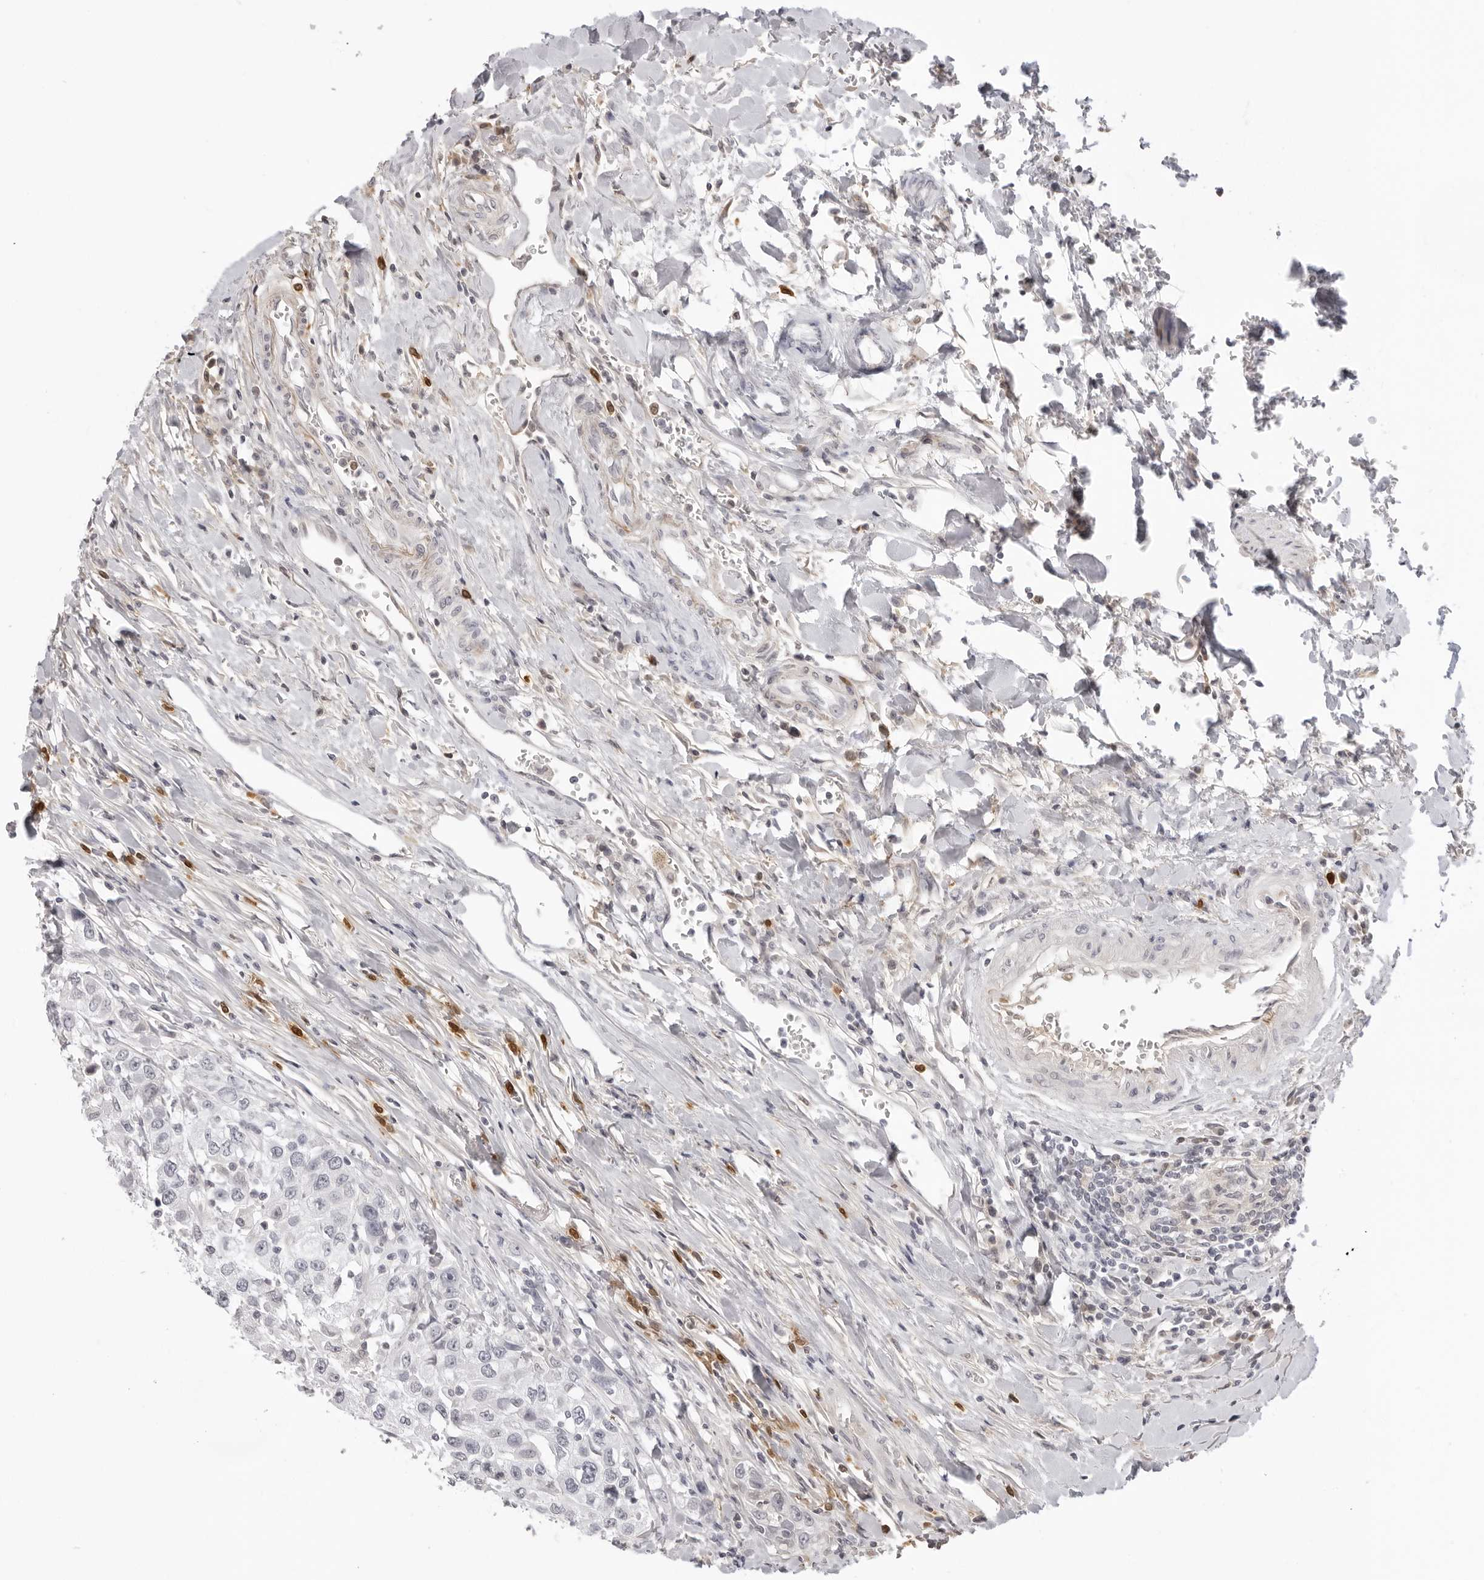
{"staining": {"intensity": "negative", "quantity": "none", "location": "none"}, "tissue": "urothelial cancer", "cell_type": "Tumor cells", "image_type": "cancer", "snomed": [{"axis": "morphology", "description": "Urothelial carcinoma, High grade"}, {"axis": "topography", "description": "Urinary bladder"}], "caption": "Urothelial cancer was stained to show a protein in brown. There is no significant positivity in tumor cells.", "gene": "STRADB", "patient": {"sex": "female", "age": 80}}